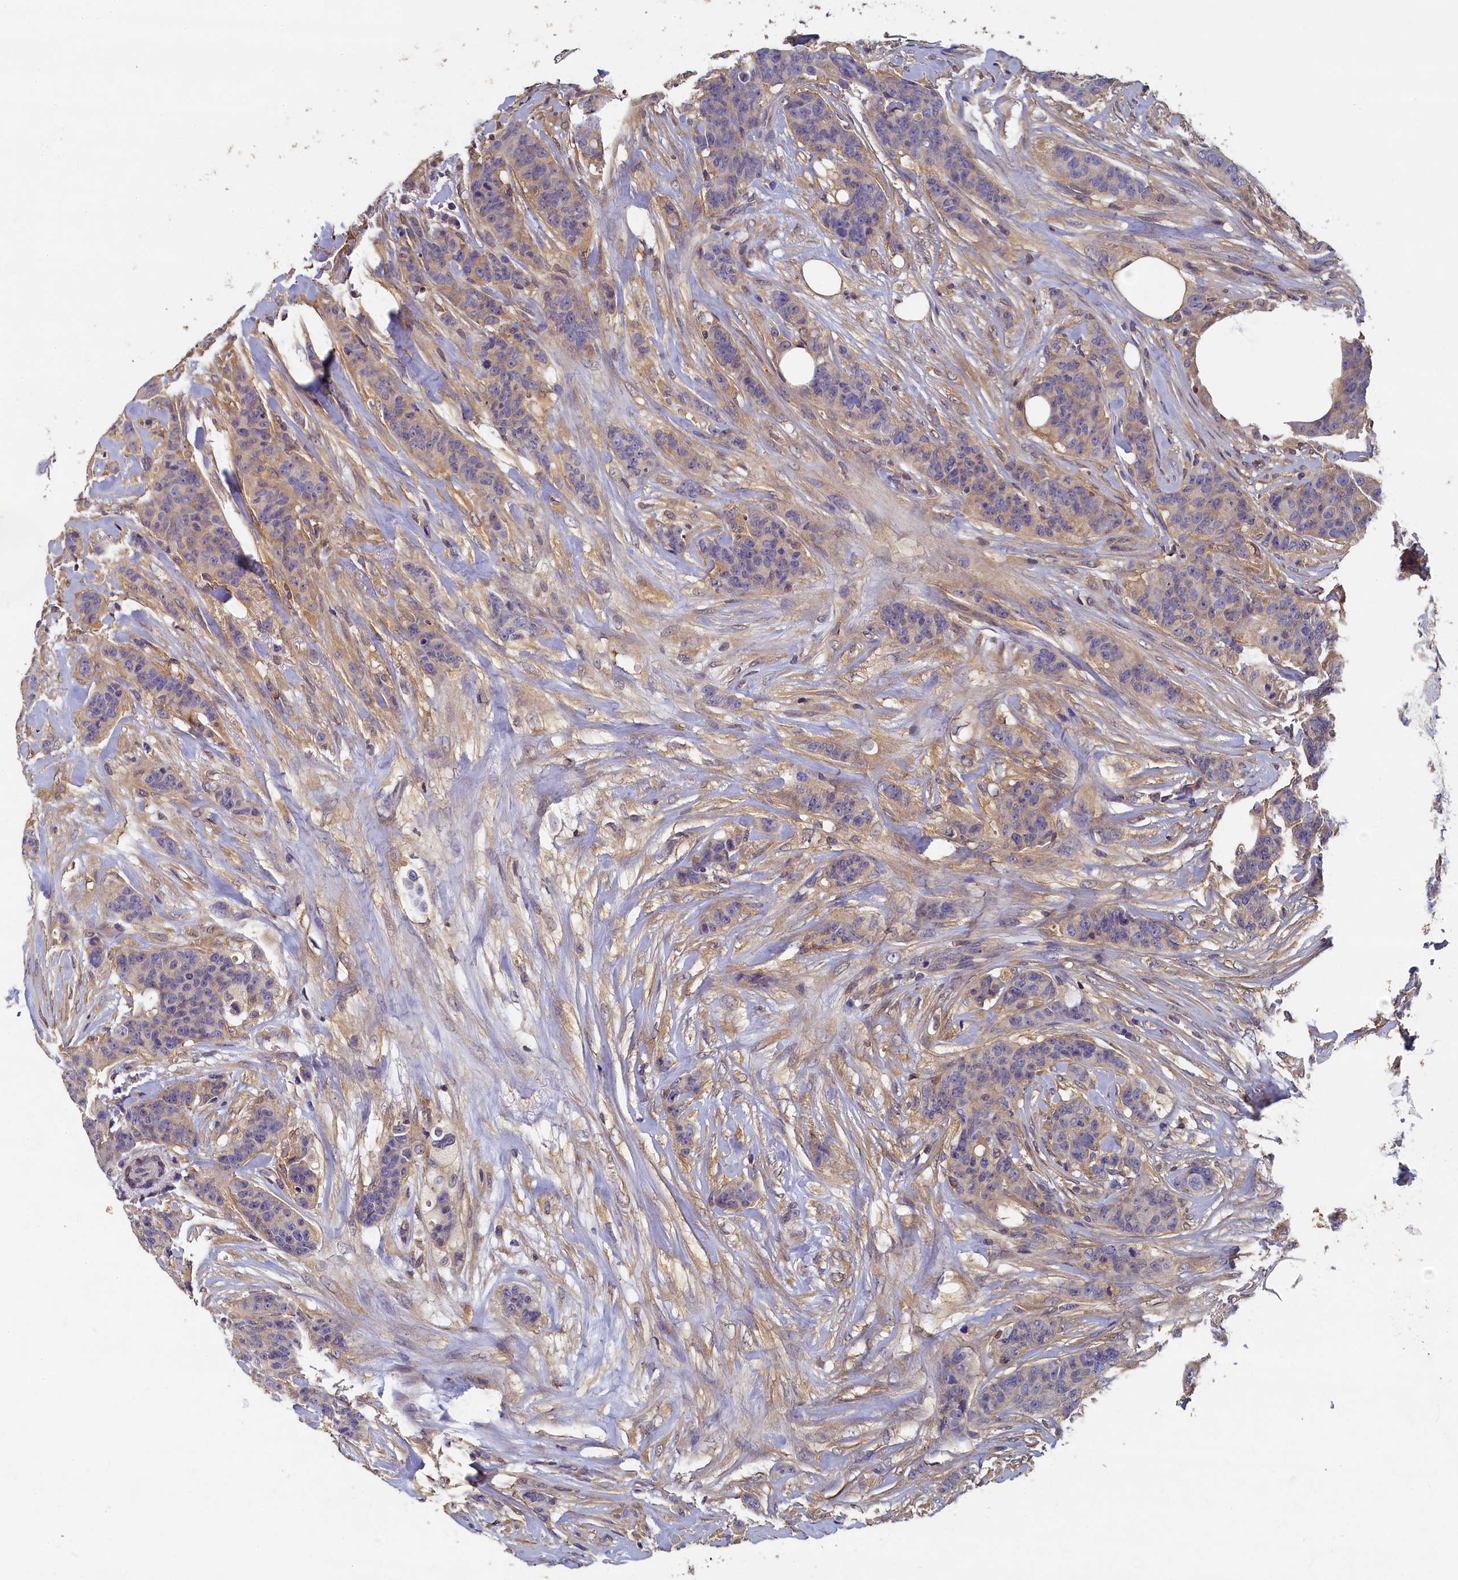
{"staining": {"intensity": "negative", "quantity": "none", "location": "none"}, "tissue": "breast cancer", "cell_type": "Tumor cells", "image_type": "cancer", "snomed": [{"axis": "morphology", "description": "Duct carcinoma"}, {"axis": "topography", "description": "Breast"}], "caption": "Infiltrating ductal carcinoma (breast) was stained to show a protein in brown. There is no significant expression in tumor cells.", "gene": "TBCB", "patient": {"sex": "female", "age": 40}}